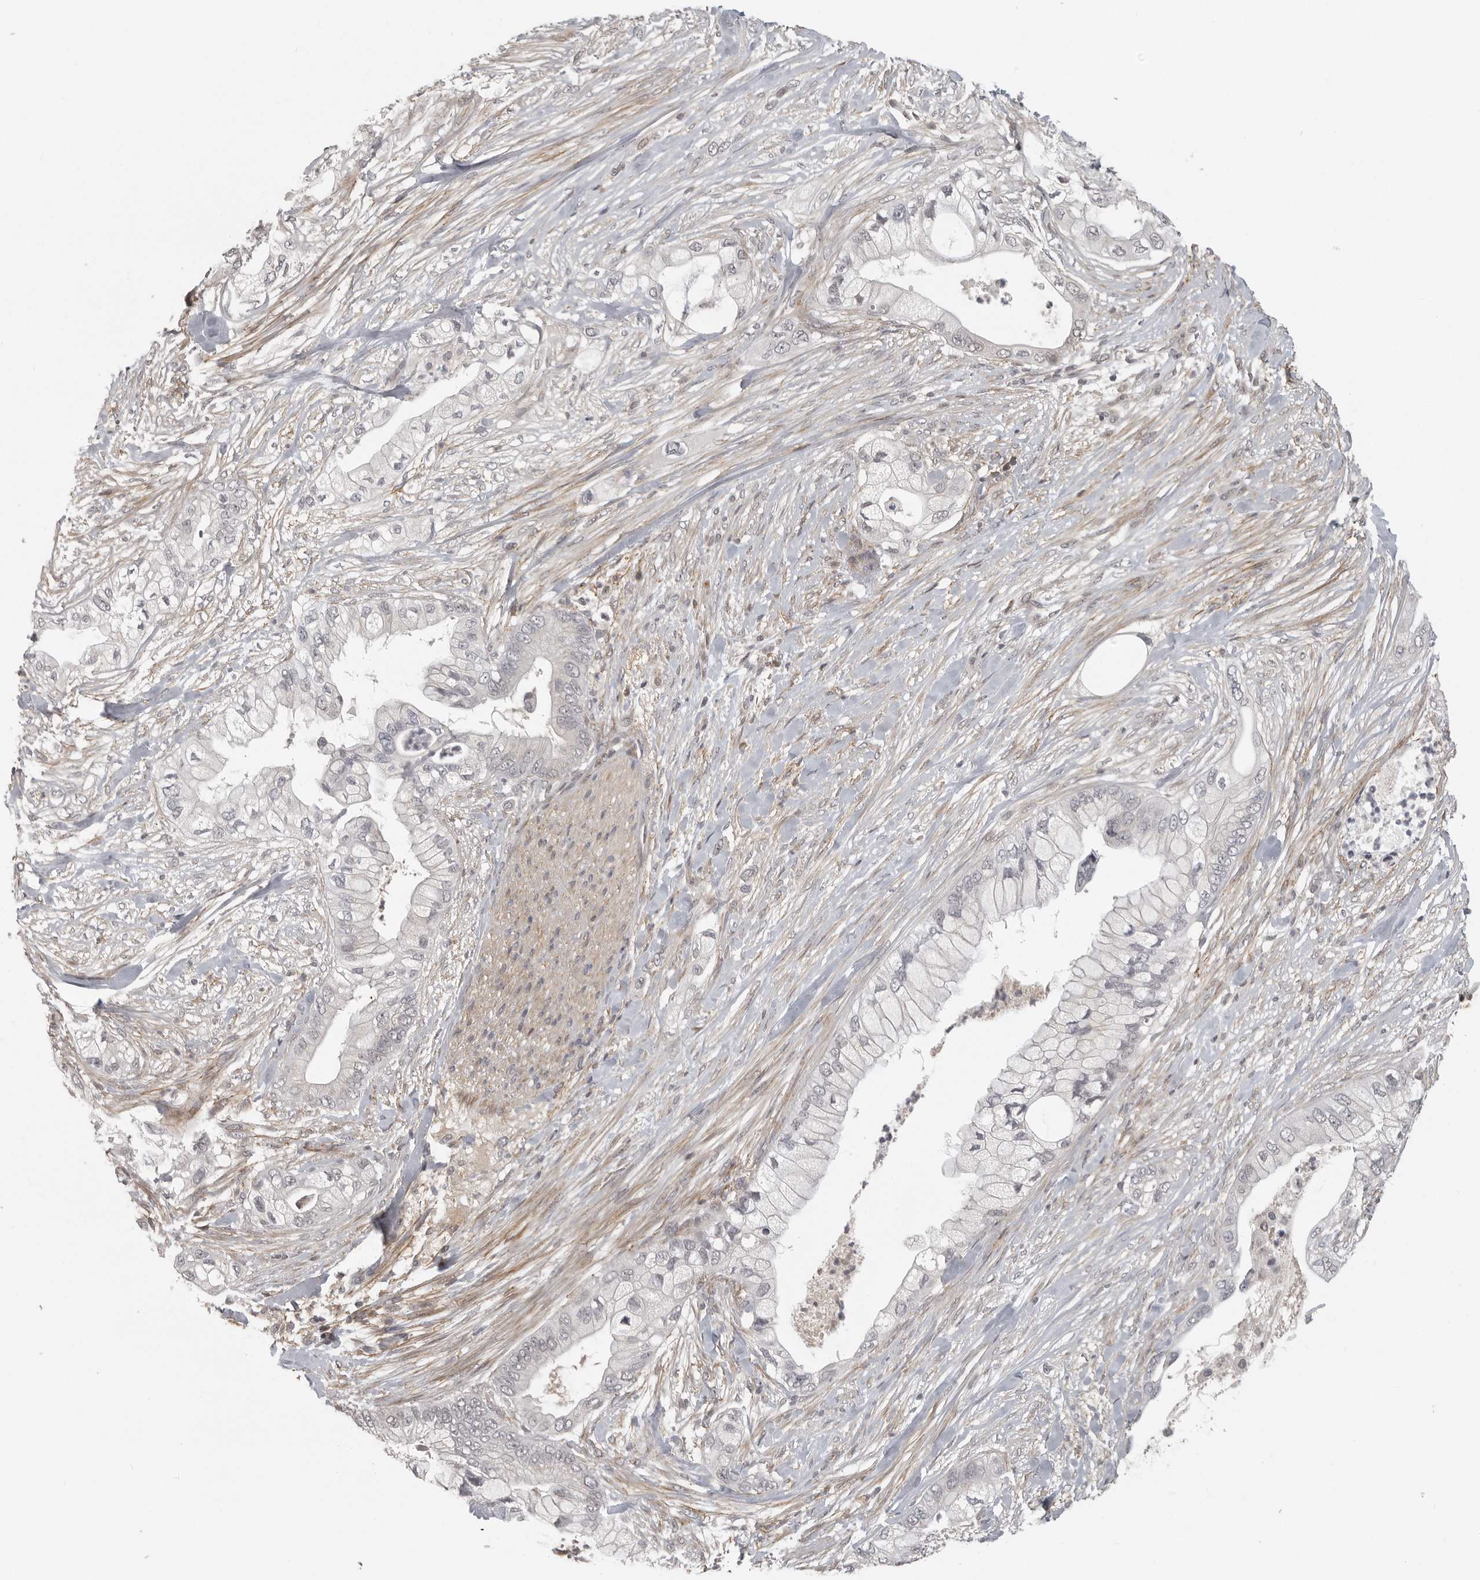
{"staining": {"intensity": "negative", "quantity": "none", "location": "none"}, "tissue": "pancreatic cancer", "cell_type": "Tumor cells", "image_type": "cancer", "snomed": [{"axis": "morphology", "description": "Adenocarcinoma, NOS"}, {"axis": "topography", "description": "Pancreas"}], "caption": "Adenocarcinoma (pancreatic) stained for a protein using immunohistochemistry (IHC) demonstrates no staining tumor cells.", "gene": "UROD", "patient": {"sex": "male", "age": 53}}